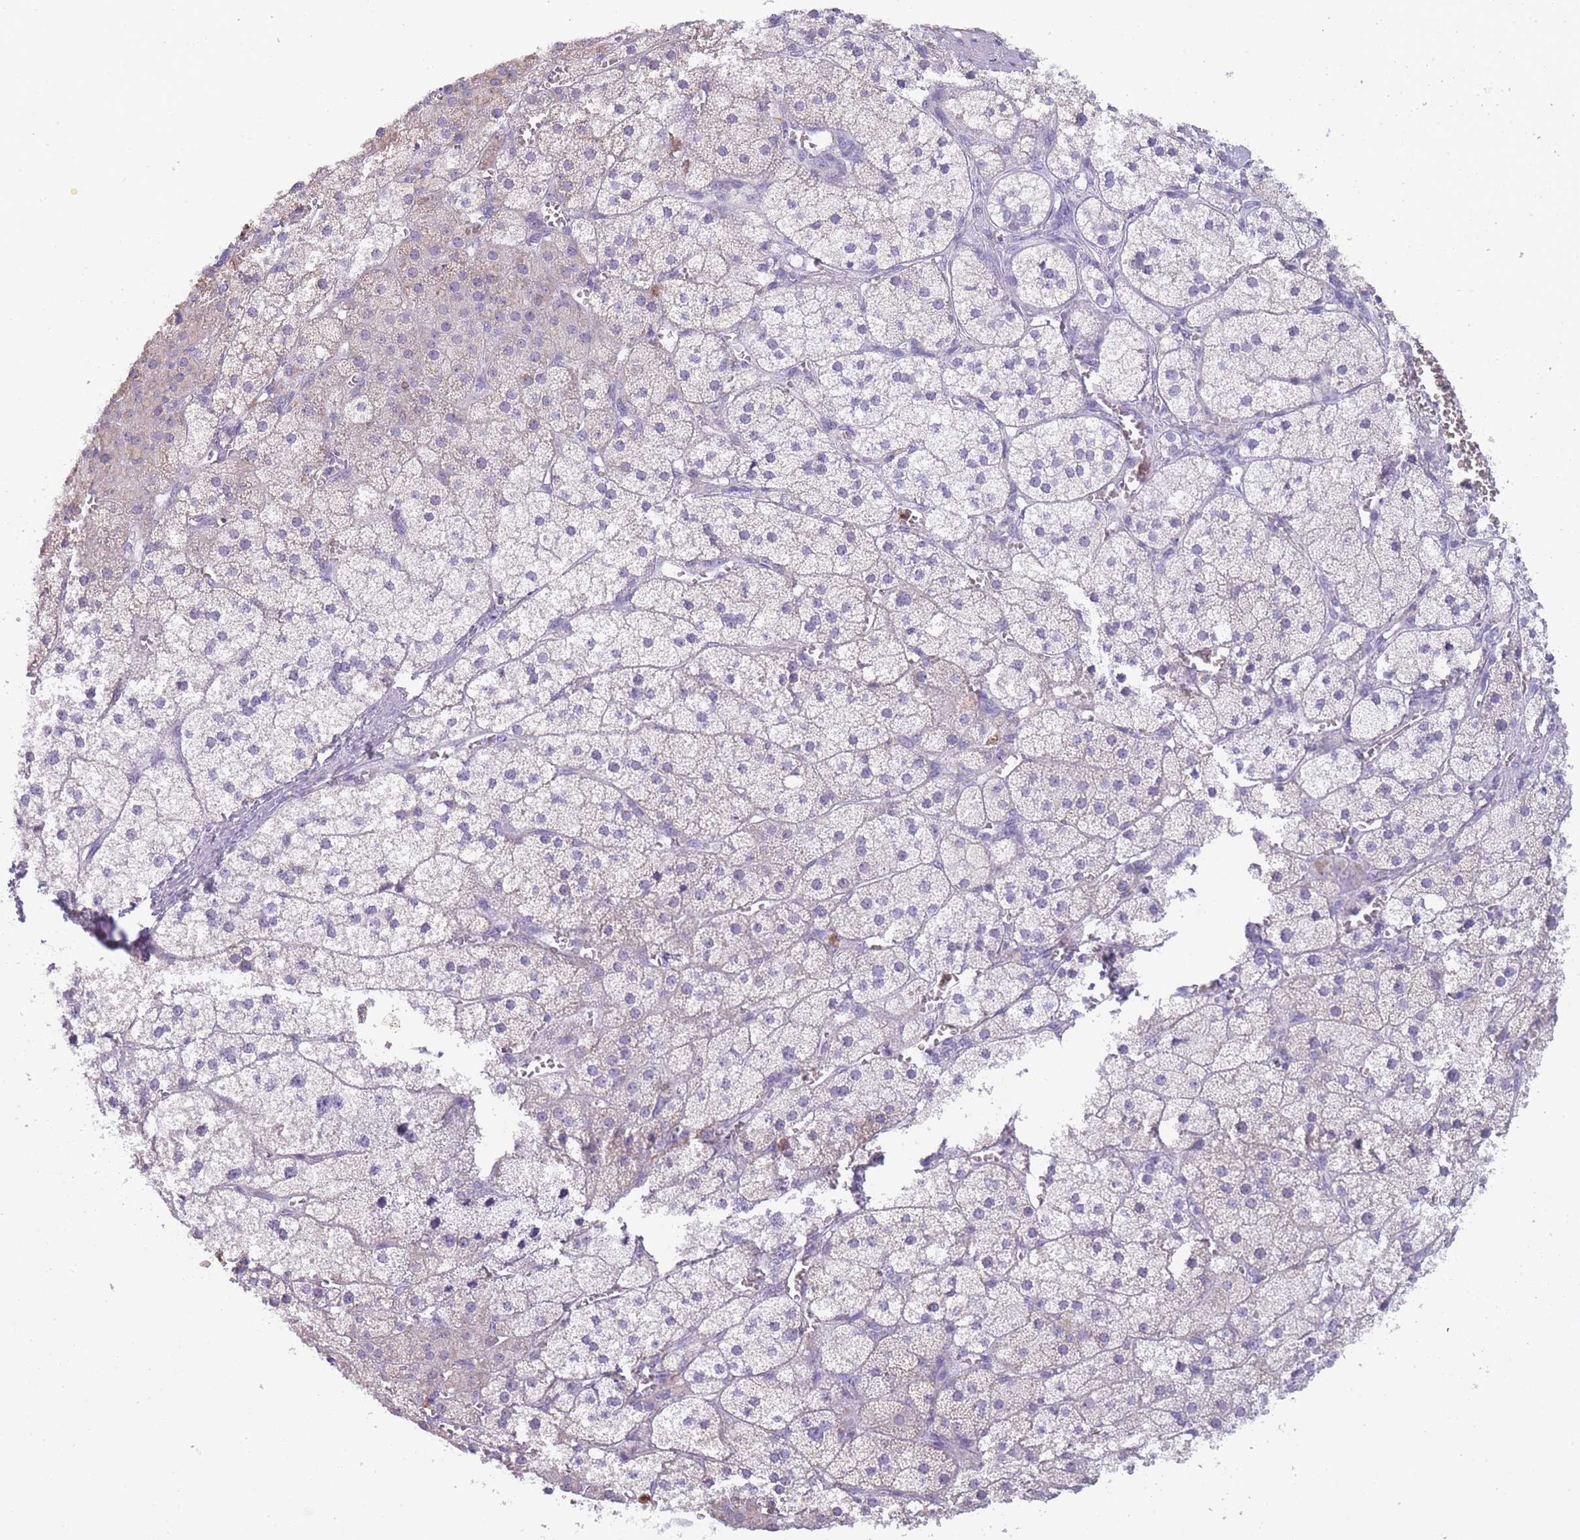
{"staining": {"intensity": "negative", "quantity": "none", "location": "none"}, "tissue": "adrenal gland", "cell_type": "Glandular cells", "image_type": "normal", "snomed": [{"axis": "morphology", "description": "Normal tissue, NOS"}, {"axis": "topography", "description": "Adrenal gland"}], "caption": "Protein analysis of normal adrenal gland demonstrates no significant expression in glandular cells. (DAB immunohistochemistry (IHC) visualized using brightfield microscopy, high magnification).", "gene": "CR1L", "patient": {"sex": "female", "age": 52}}